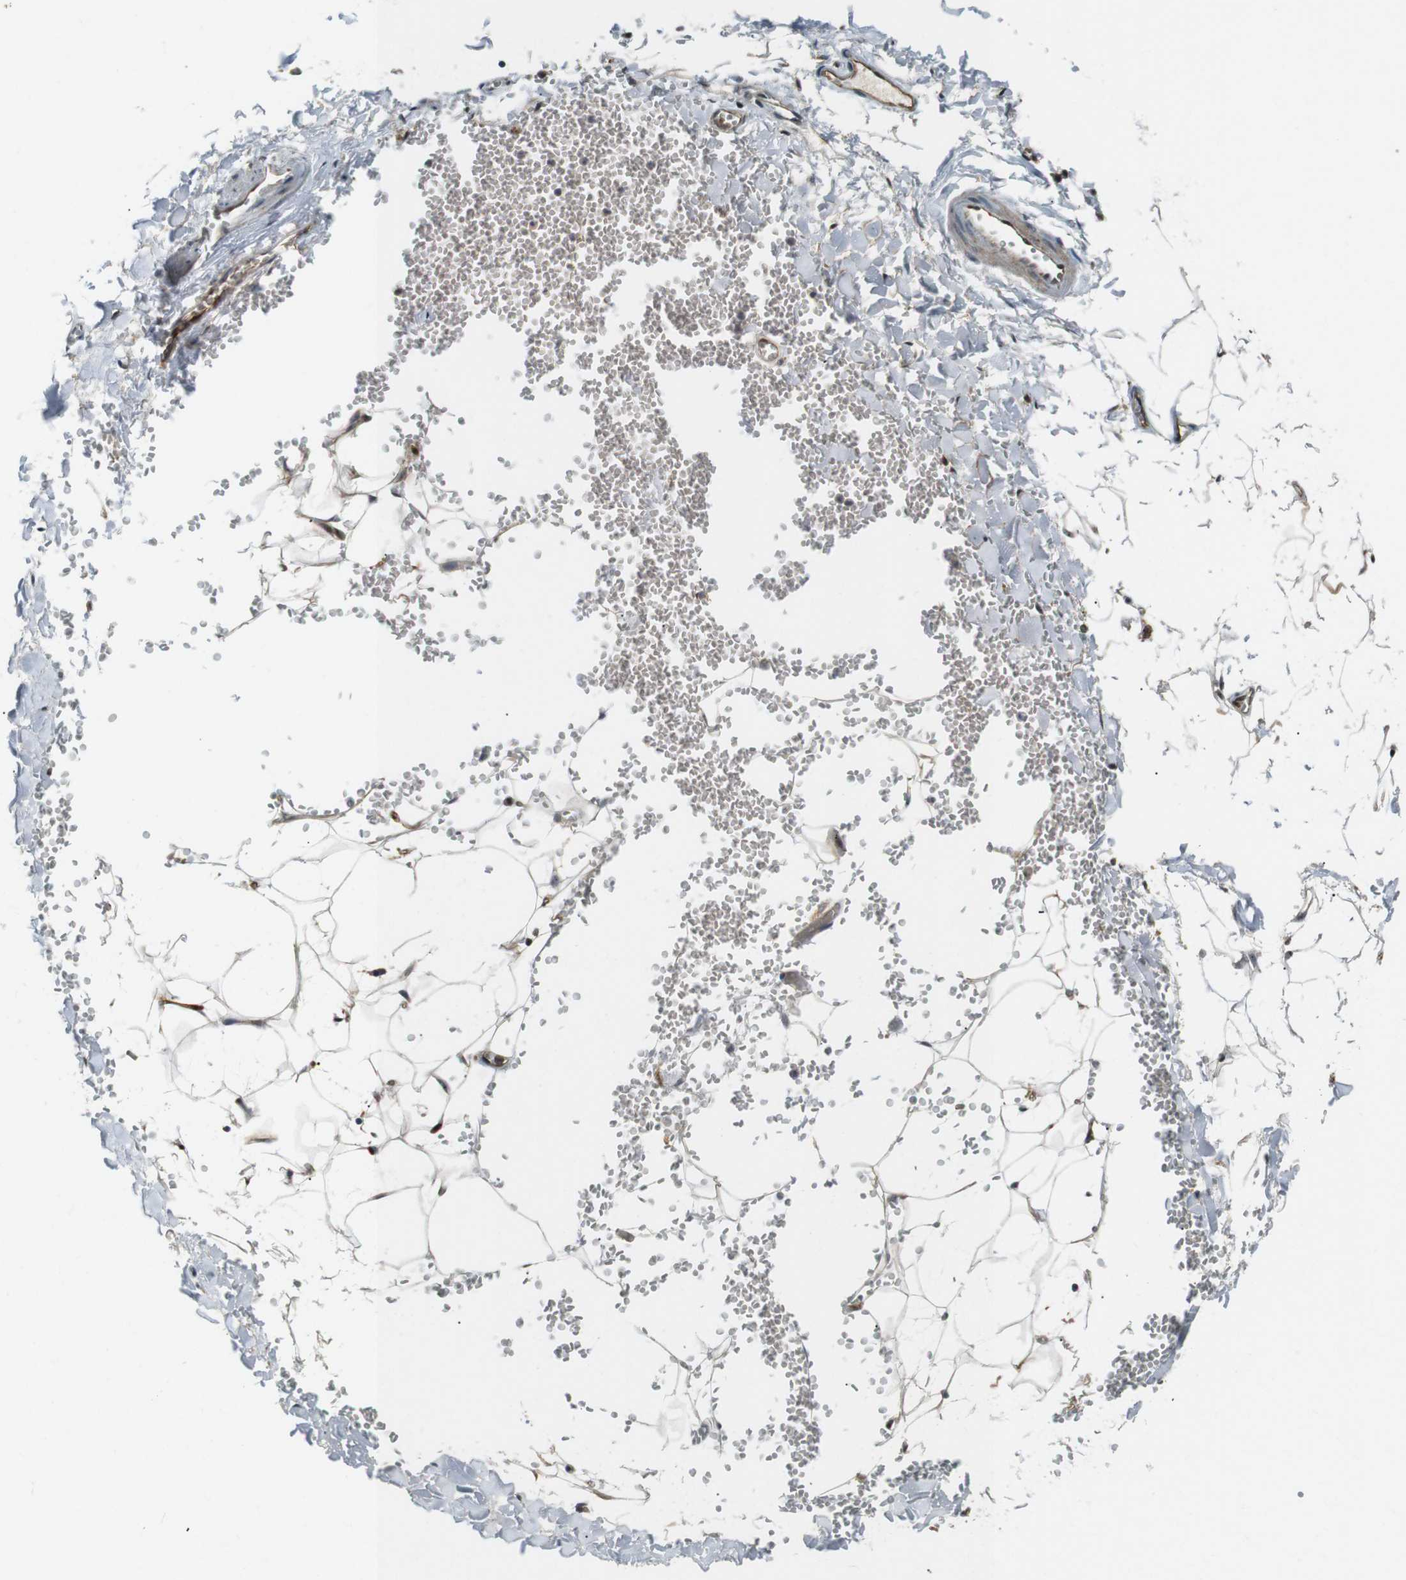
{"staining": {"intensity": "moderate", "quantity": ">75%", "location": "cytoplasmic/membranous"}, "tissue": "adipose tissue", "cell_type": "Adipocytes", "image_type": "normal", "snomed": [{"axis": "morphology", "description": "Normal tissue, NOS"}, {"axis": "topography", "description": "Adipose tissue"}, {"axis": "topography", "description": "Peripheral nerve tissue"}], "caption": "Protein expression by IHC reveals moderate cytoplasmic/membranous staining in about >75% of adipocytes in unremarkable adipose tissue. The staining was performed using DAB, with brown indicating positive protein expression. Nuclei are stained blue with hematoxylin.", "gene": "LXN", "patient": {"sex": "male", "age": 52}}